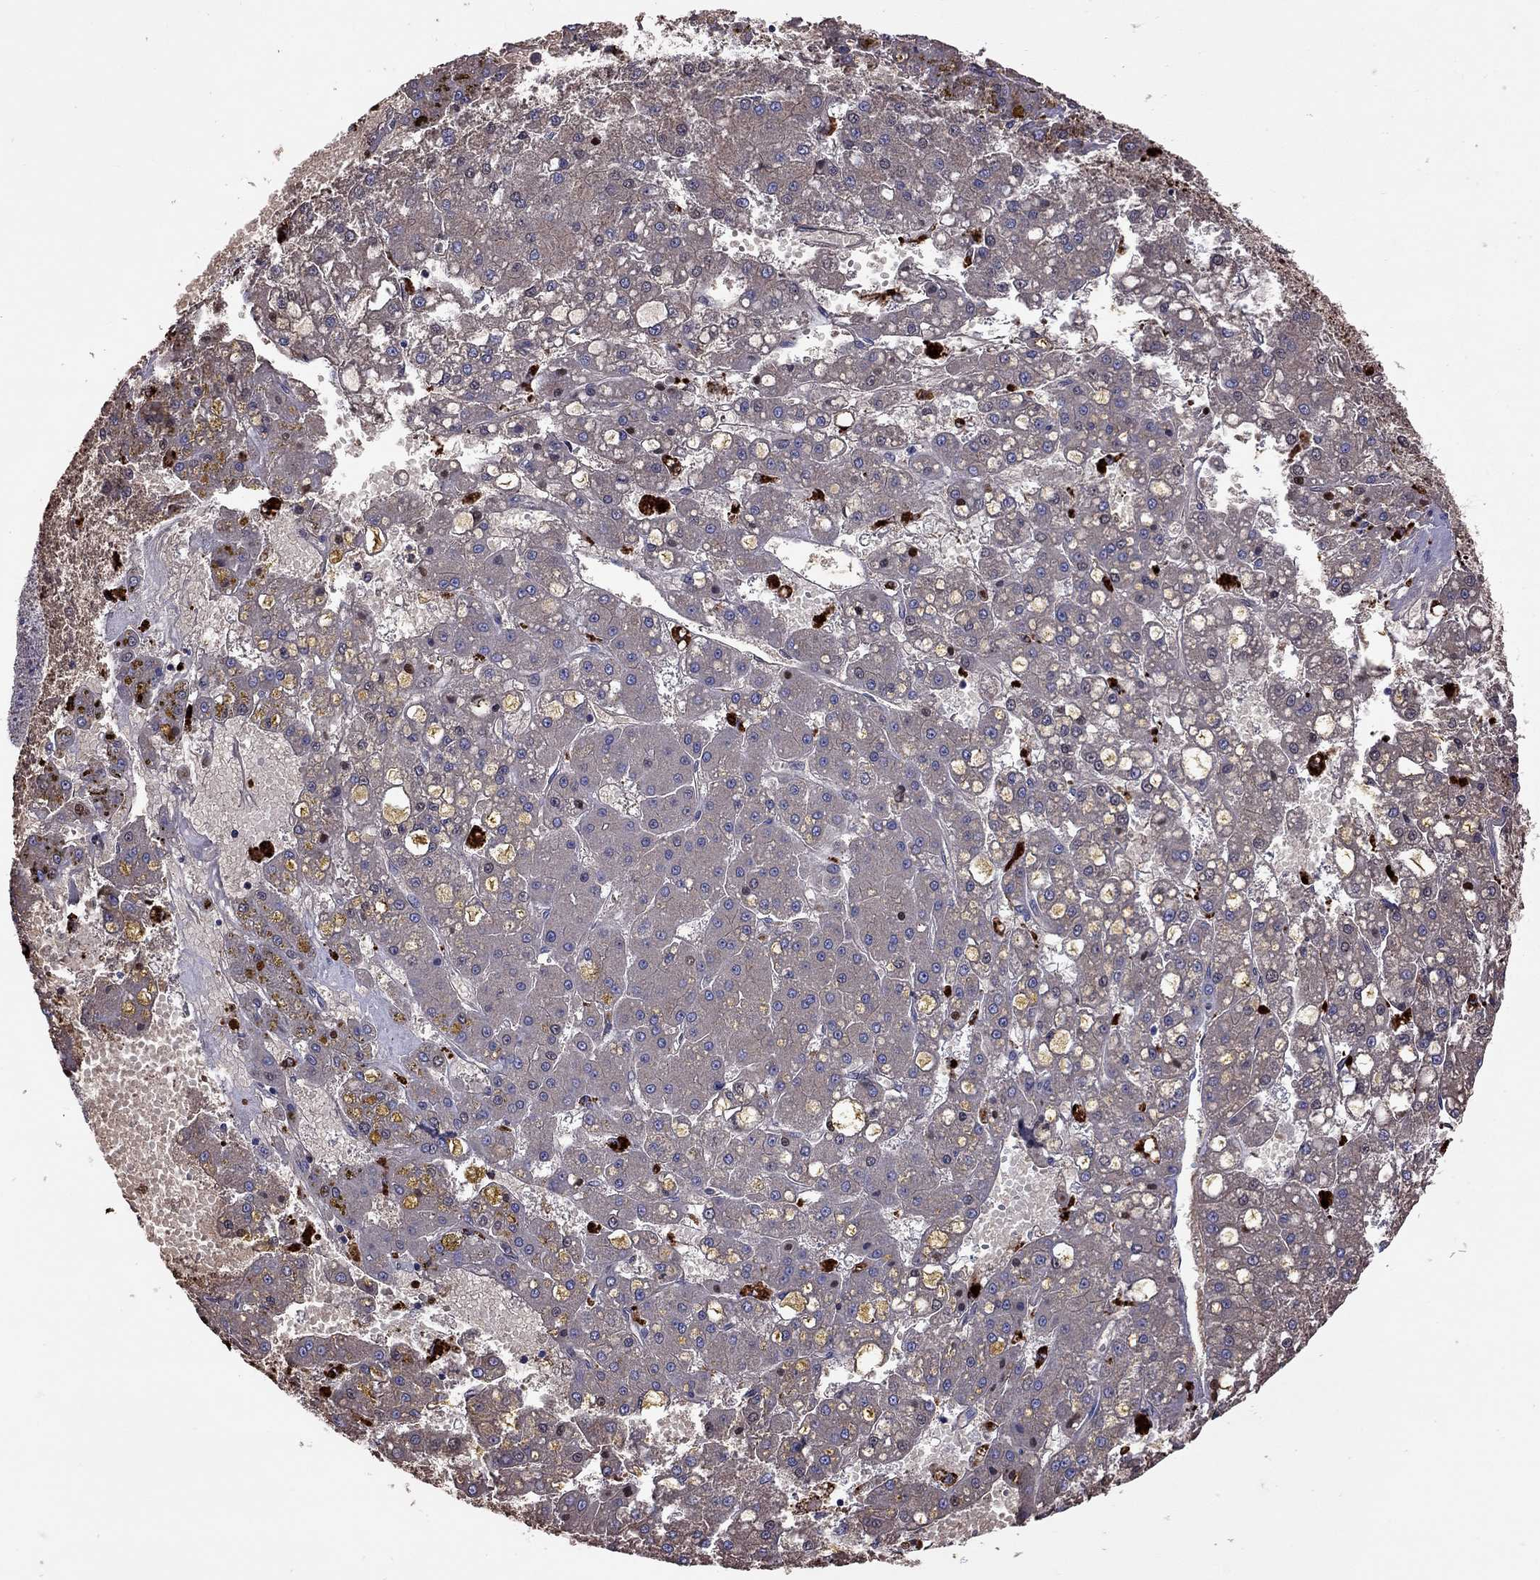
{"staining": {"intensity": "moderate", "quantity": "25%-75%", "location": "cytoplasmic/membranous"}, "tissue": "liver cancer", "cell_type": "Tumor cells", "image_type": "cancer", "snomed": [{"axis": "morphology", "description": "Carcinoma, Hepatocellular, NOS"}, {"axis": "topography", "description": "Liver"}], "caption": "Immunohistochemistry staining of liver cancer (hepatocellular carcinoma), which shows medium levels of moderate cytoplasmic/membranous positivity in about 25%-75% of tumor cells indicating moderate cytoplasmic/membranous protein expression. The staining was performed using DAB (3,3'-diaminobenzidine) (brown) for protein detection and nuclei were counterstained in hematoxylin (blue).", "gene": "SERPINA3", "patient": {"sex": "male", "age": 67}}